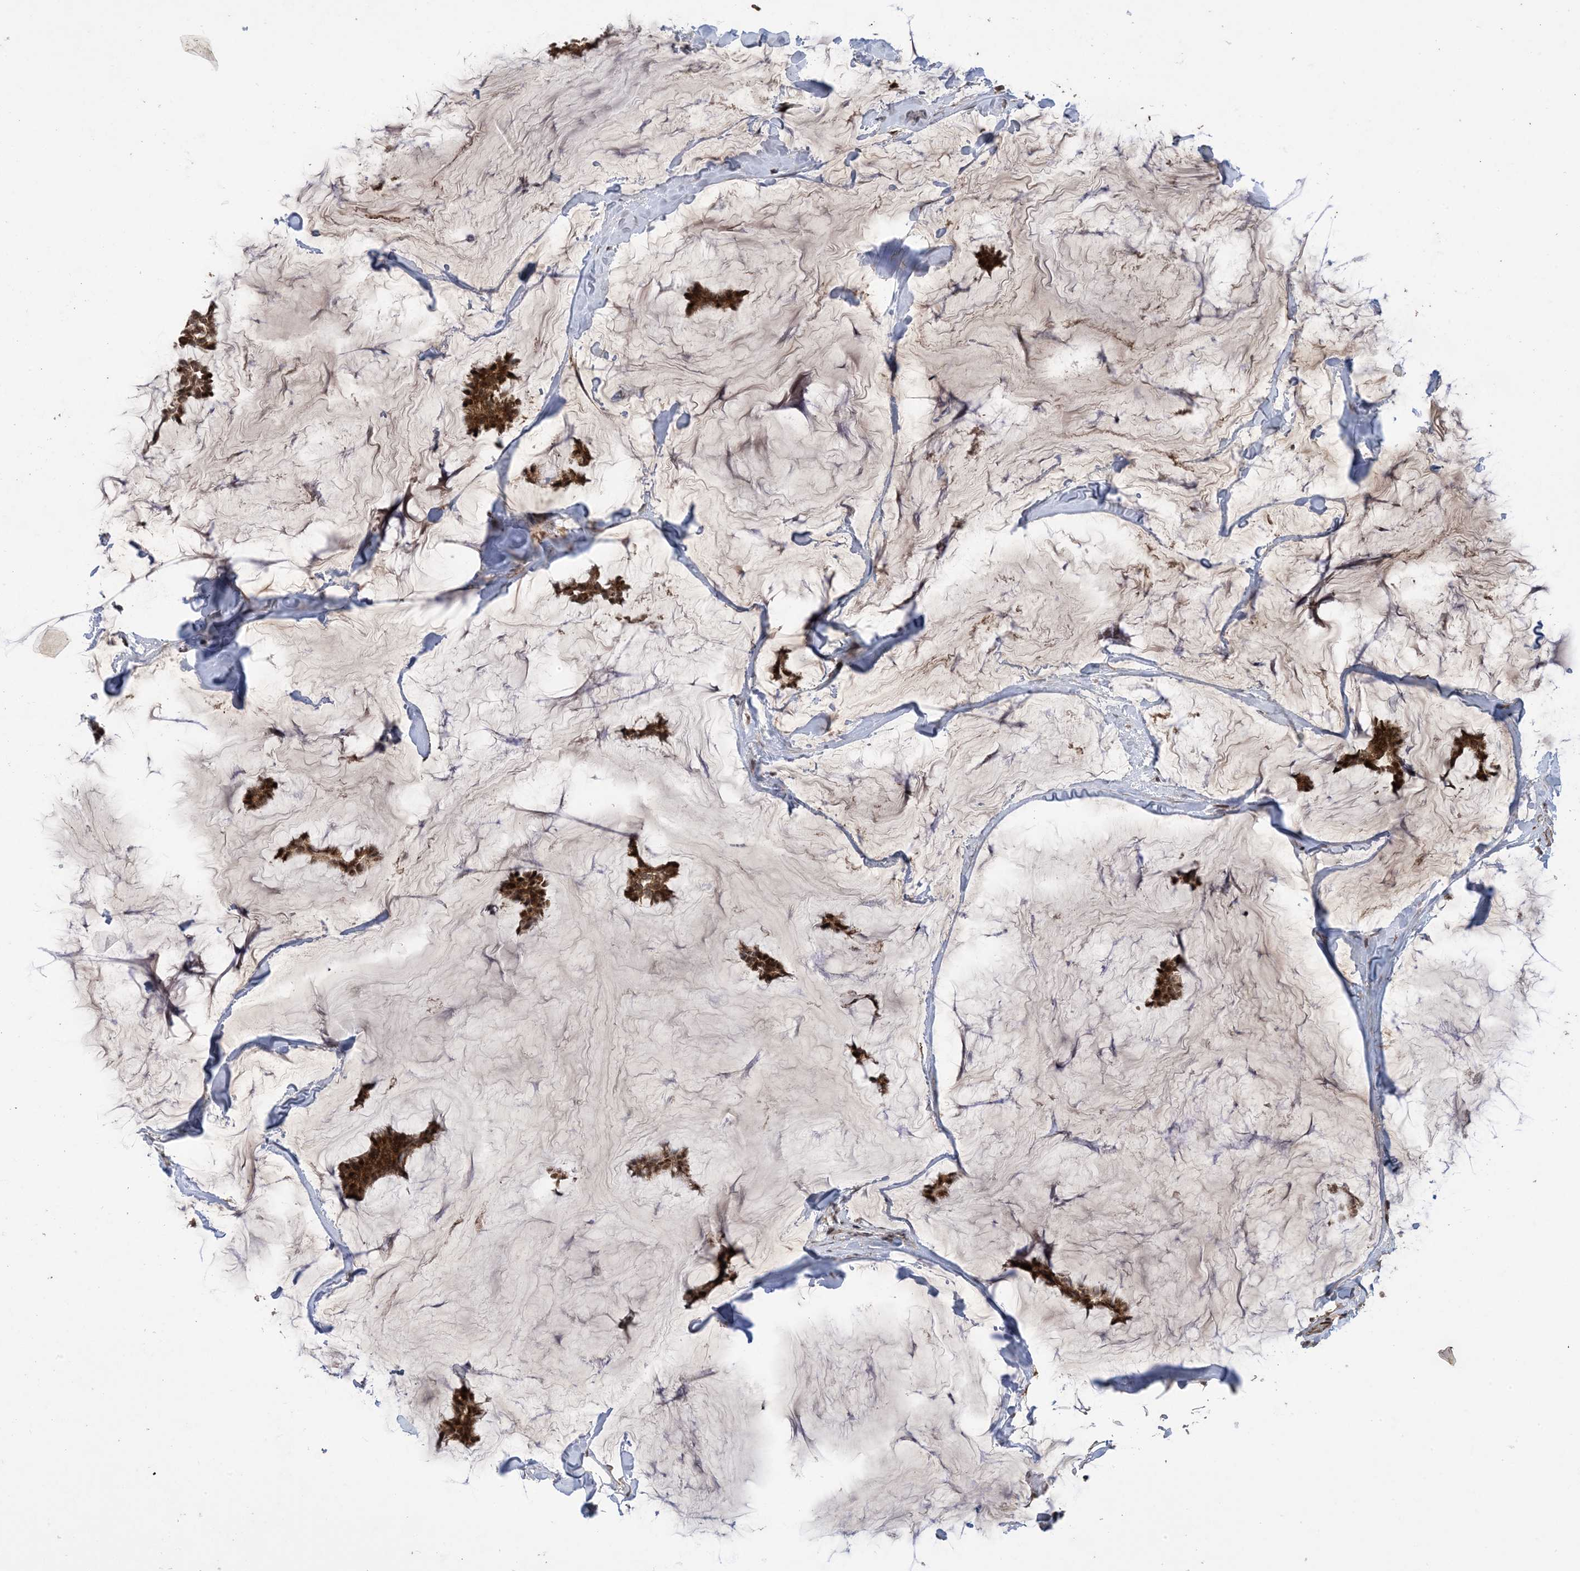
{"staining": {"intensity": "strong", "quantity": ">75%", "location": "cytoplasmic/membranous,nuclear"}, "tissue": "breast cancer", "cell_type": "Tumor cells", "image_type": "cancer", "snomed": [{"axis": "morphology", "description": "Duct carcinoma"}, {"axis": "topography", "description": "Breast"}], "caption": "Breast cancer (invasive ductal carcinoma) tissue displays strong cytoplasmic/membranous and nuclear staining in approximately >75% of tumor cells, visualized by immunohistochemistry.", "gene": "ZNF511", "patient": {"sex": "female", "age": 93}}